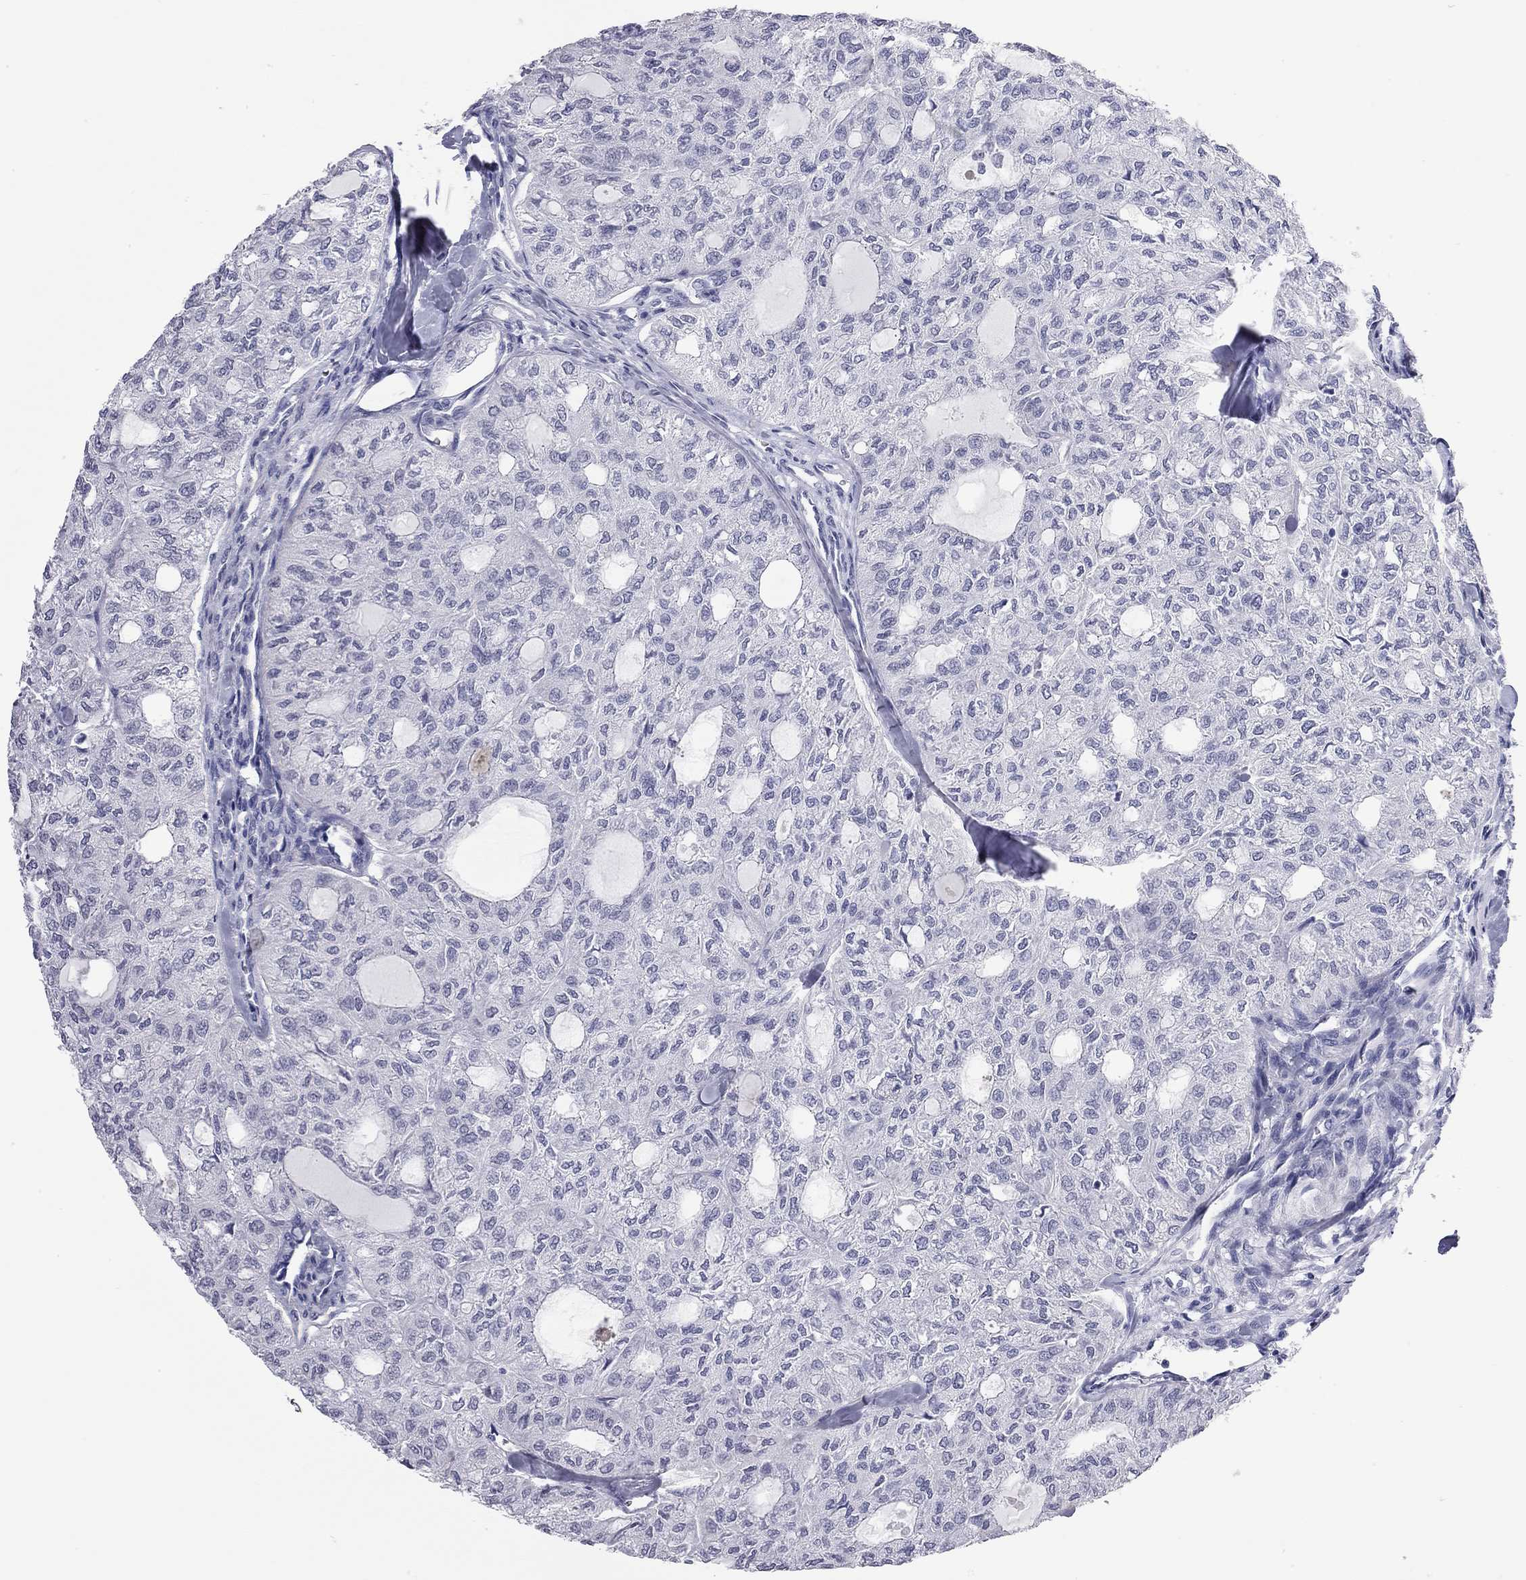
{"staining": {"intensity": "negative", "quantity": "none", "location": "none"}, "tissue": "thyroid cancer", "cell_type": "Tumor cells", "image_type": "cancer", "snomed": [{"axis": "morphology", "description": "Follicular adenoma carcinoma, NOS"}, {"axis": "topography", "description": "Thyroid gland"}], "caption": "DAB immunohistochemical staining of thyroid cancer (follicular adenoma carcinoma) reveals no significant positivity in tumor cells.", "gene": "AK8", "patient": {"sex": "male", "age": 75}}